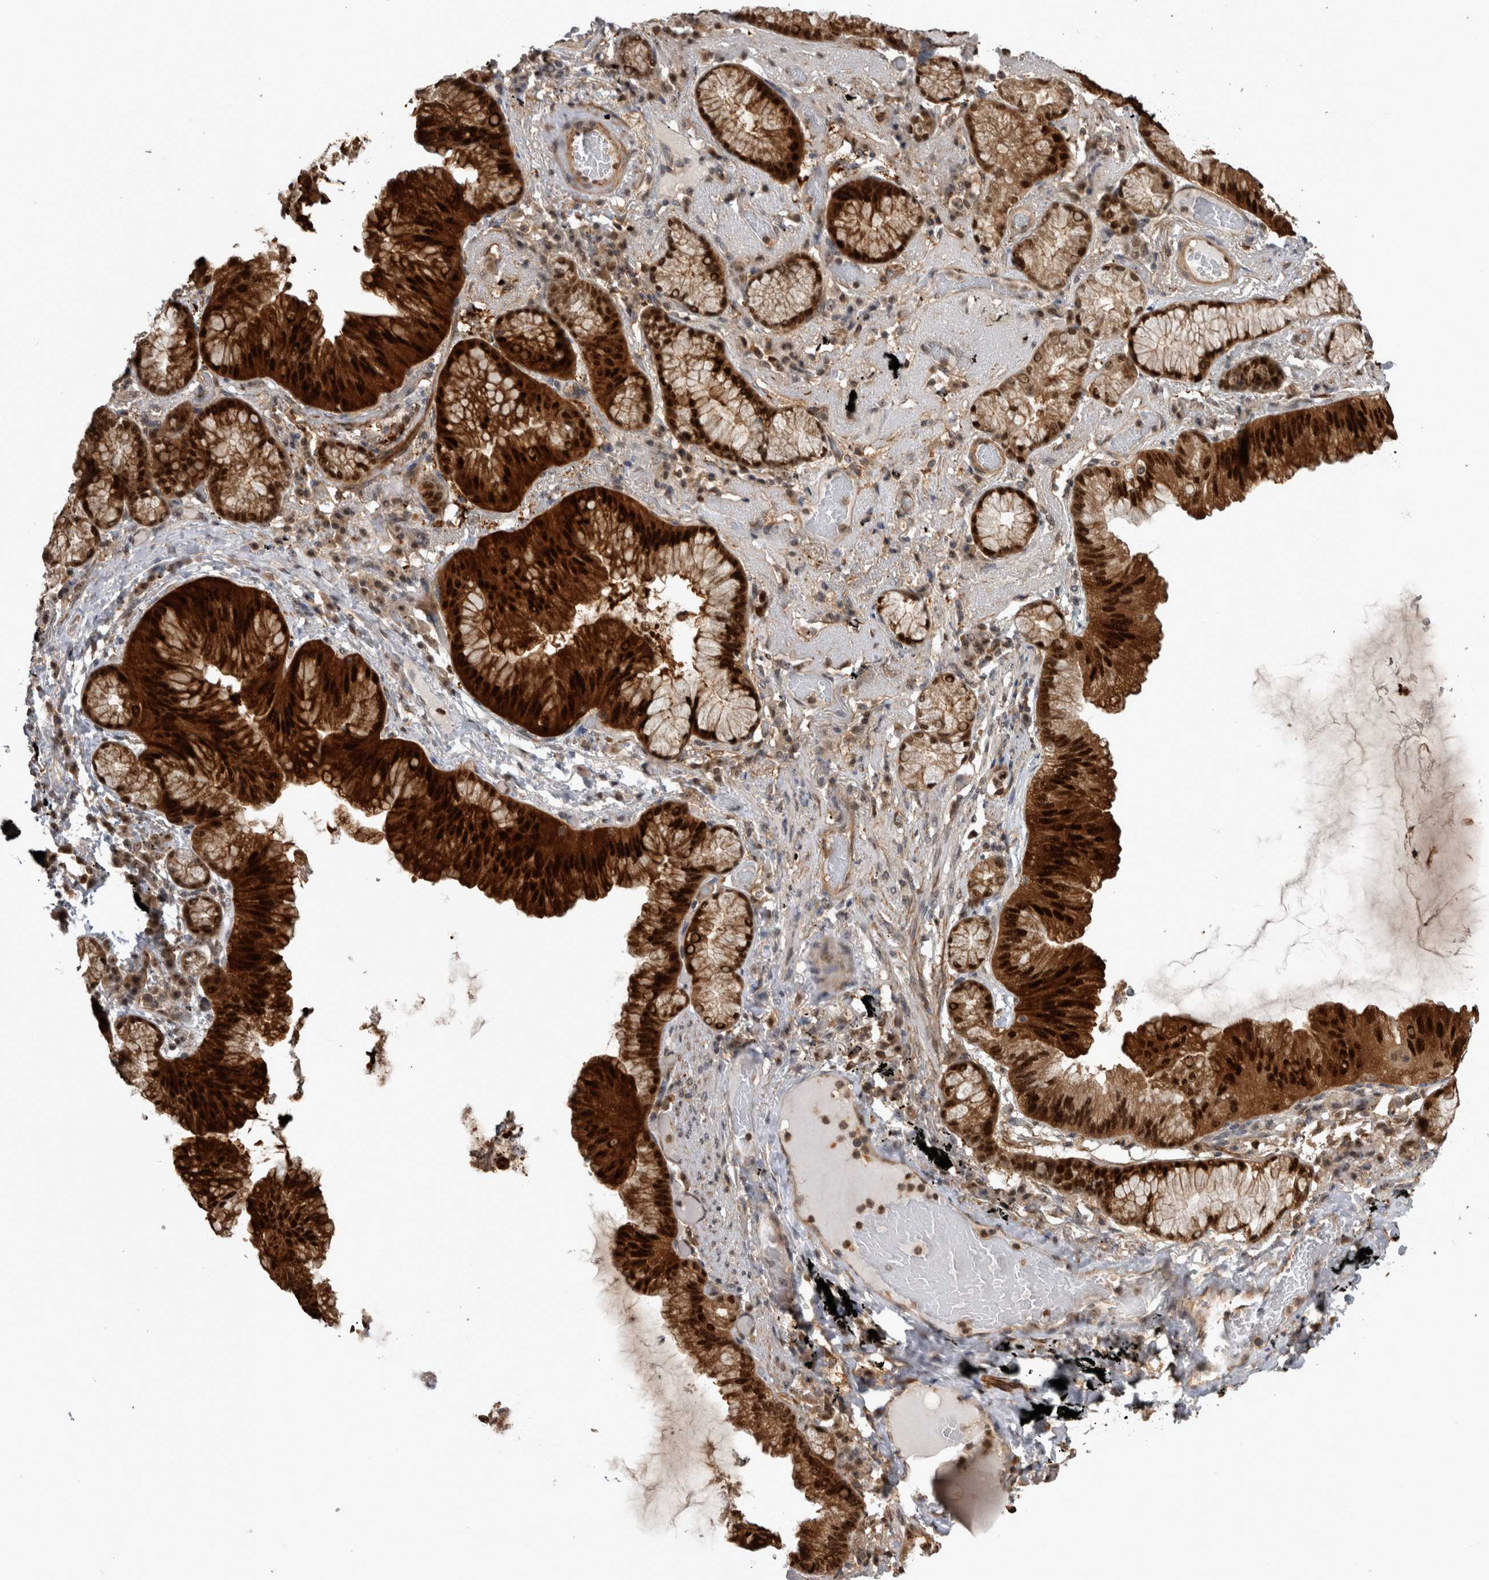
{"staining": {"intensity": "strong", "quantity": ">75%", "location": "cytoplasmic/membranous,nuclear"}, "tissue": "lung cancer", "cell_type": "Tumor cells", "image_type": "cancer", "snomed": [{"axis": "morphology", "description": "Adenocarcinoma, NOS"}, {"axis": "topography", "description": "Lung"}], "caption": "Lung cancer (adenocarcinoma) tissue exhibits strong cytoplasmic/membranous and nuclear staining in approximately >75% of tumor cells, visualized by immunohistochemistry.", "gene": "TDRD7", "patient": {"sex": "female", "age": 70}}